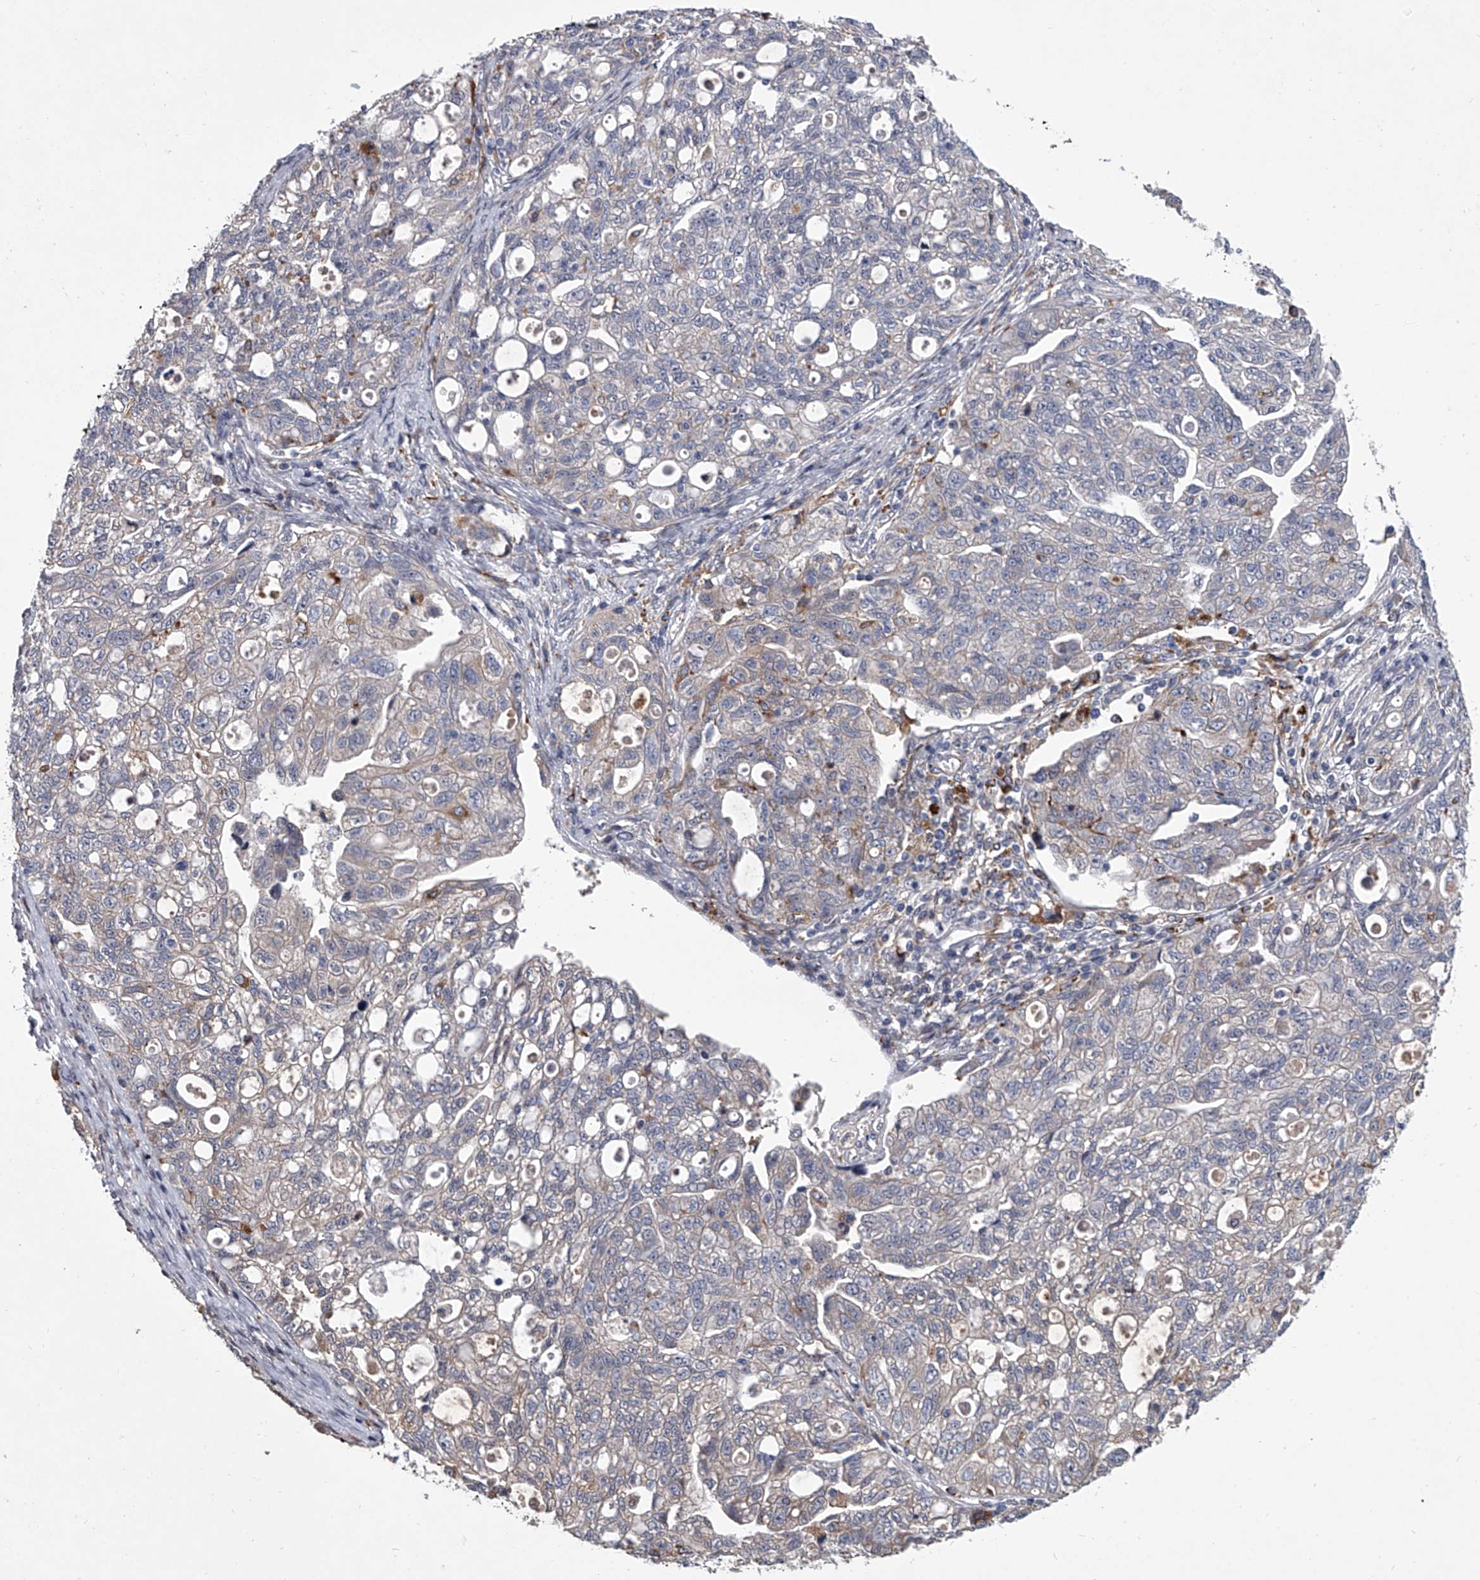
{"staining": {"intensity": "negative", "quantity": "none", "location": "none"}, "tissue": "ovarian cancer", "cell_type": "Tumor cells", "image_type": "cancer", "snomed": [{"axis": "morphology", "description": "Carcinoma, NOS"}, {"axis": "morphology", "description": "Cystadenocarcinoma, serous, NOS"}, {"axis": "topography", "description": "Ovary"}], "caption": "Immunohistochemistry photomicrograph of neoplastic tissue: human ovarian cancer stained with DAB (3,3'-diaminobenzidine) displays no significant protein positivity in tumor cells. (DAB immunohistochemistry (IHC) with hematoxylin counter stain).", "gene": "TRIM8", "patient": {"sex": "female", "age": 69}}